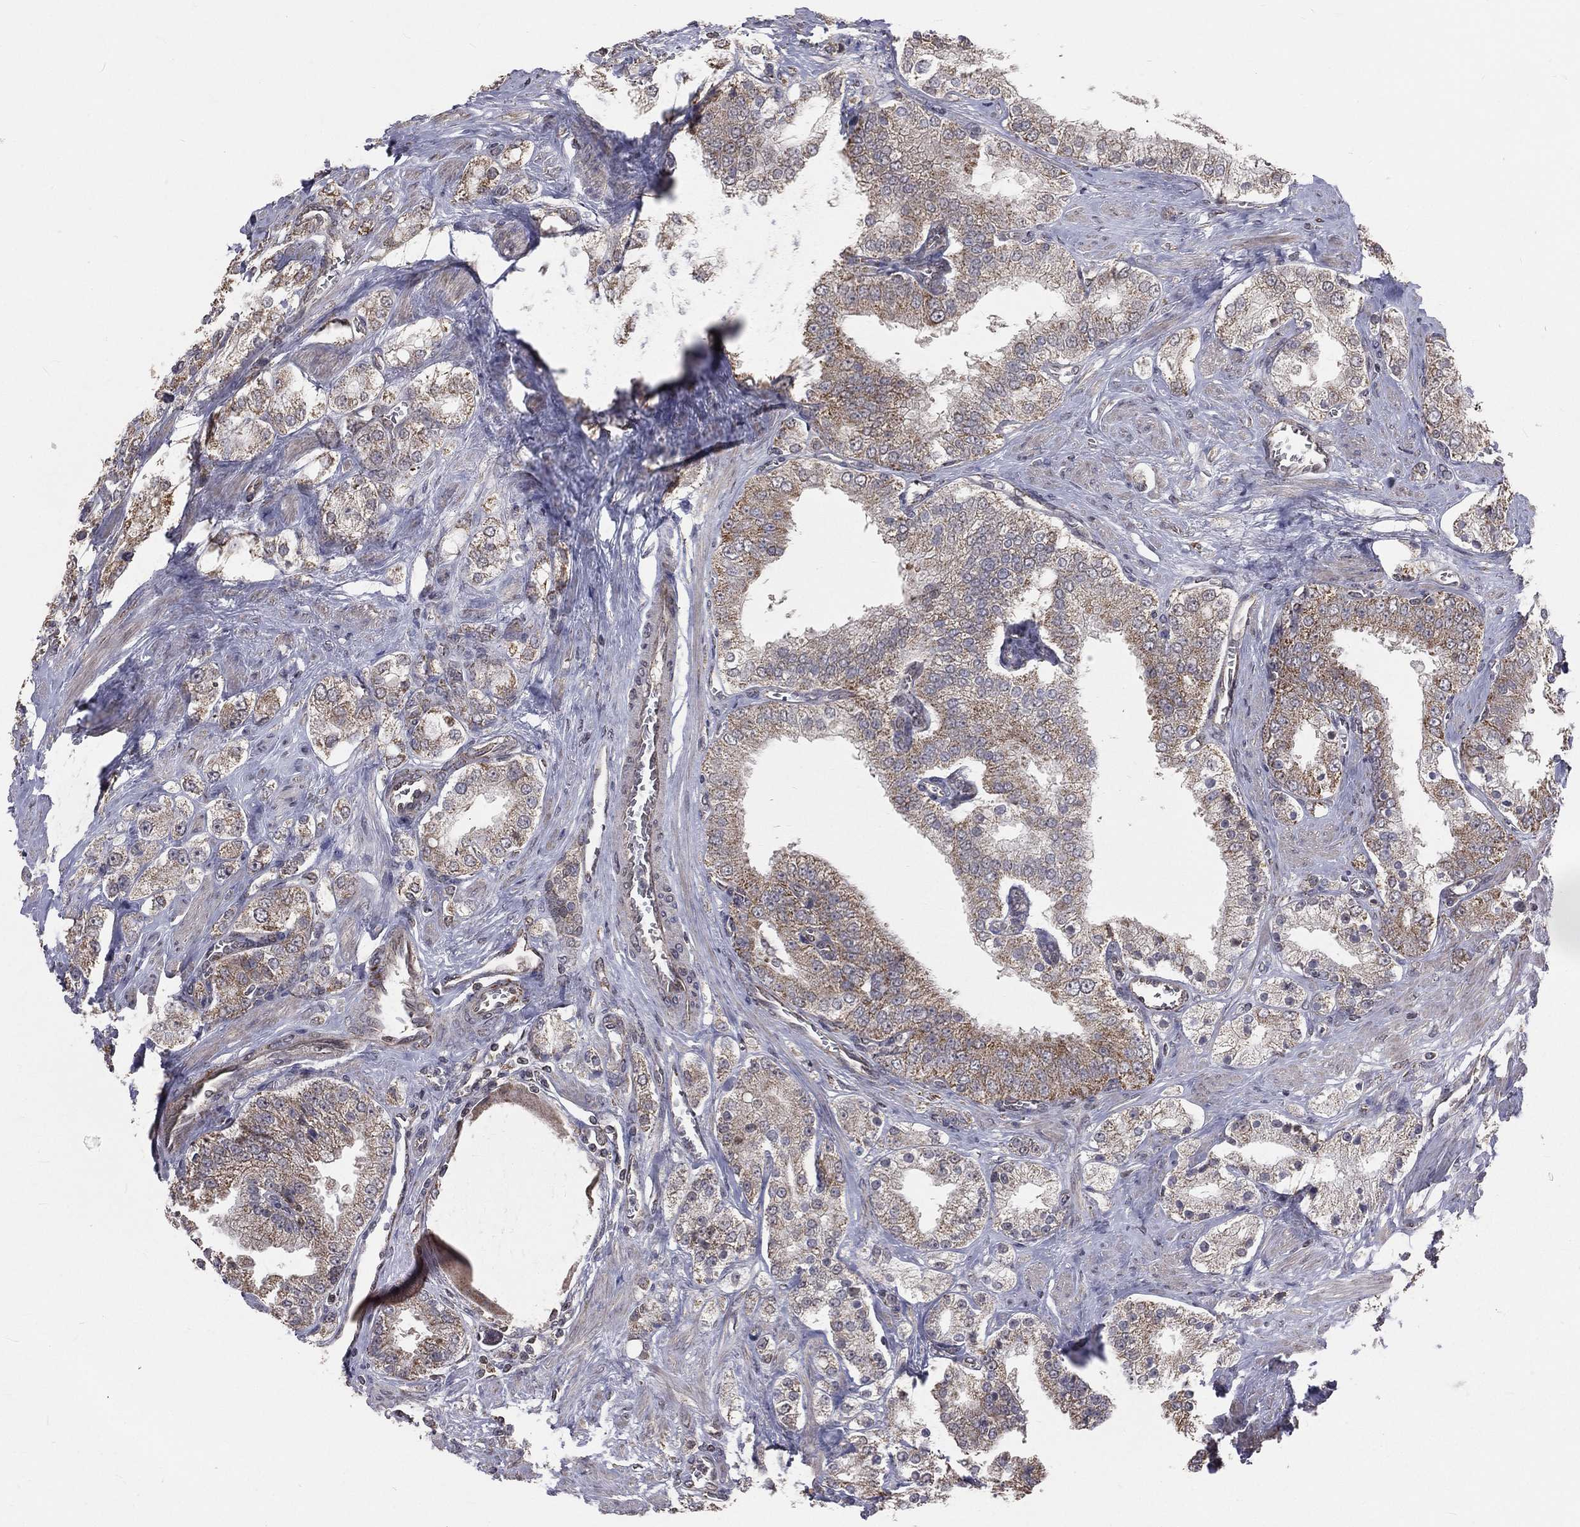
{"staining": {"intensity": "weak", "quantity": "<25%", "location": "cytoplasmic/membranous"}, "tissue": "prostate cancer", "cell_type": "Tumor cells", "image_type": "cancer", "snomed": [{"axis": "morphology", "description": "Adenocarcinoma, NOS"}, {"axis": "topography", "description": "Prostate and seminal vesicle, NOS"}, {"axis": "topography", "description": "Prostate"}], "caption": "An IHC histopathology image of prostate cancer is shown. There is no staining in tumor cells of prostate cancer.", "gene": "MRPL46", "patient": {"sex": "male", "age": 67}}